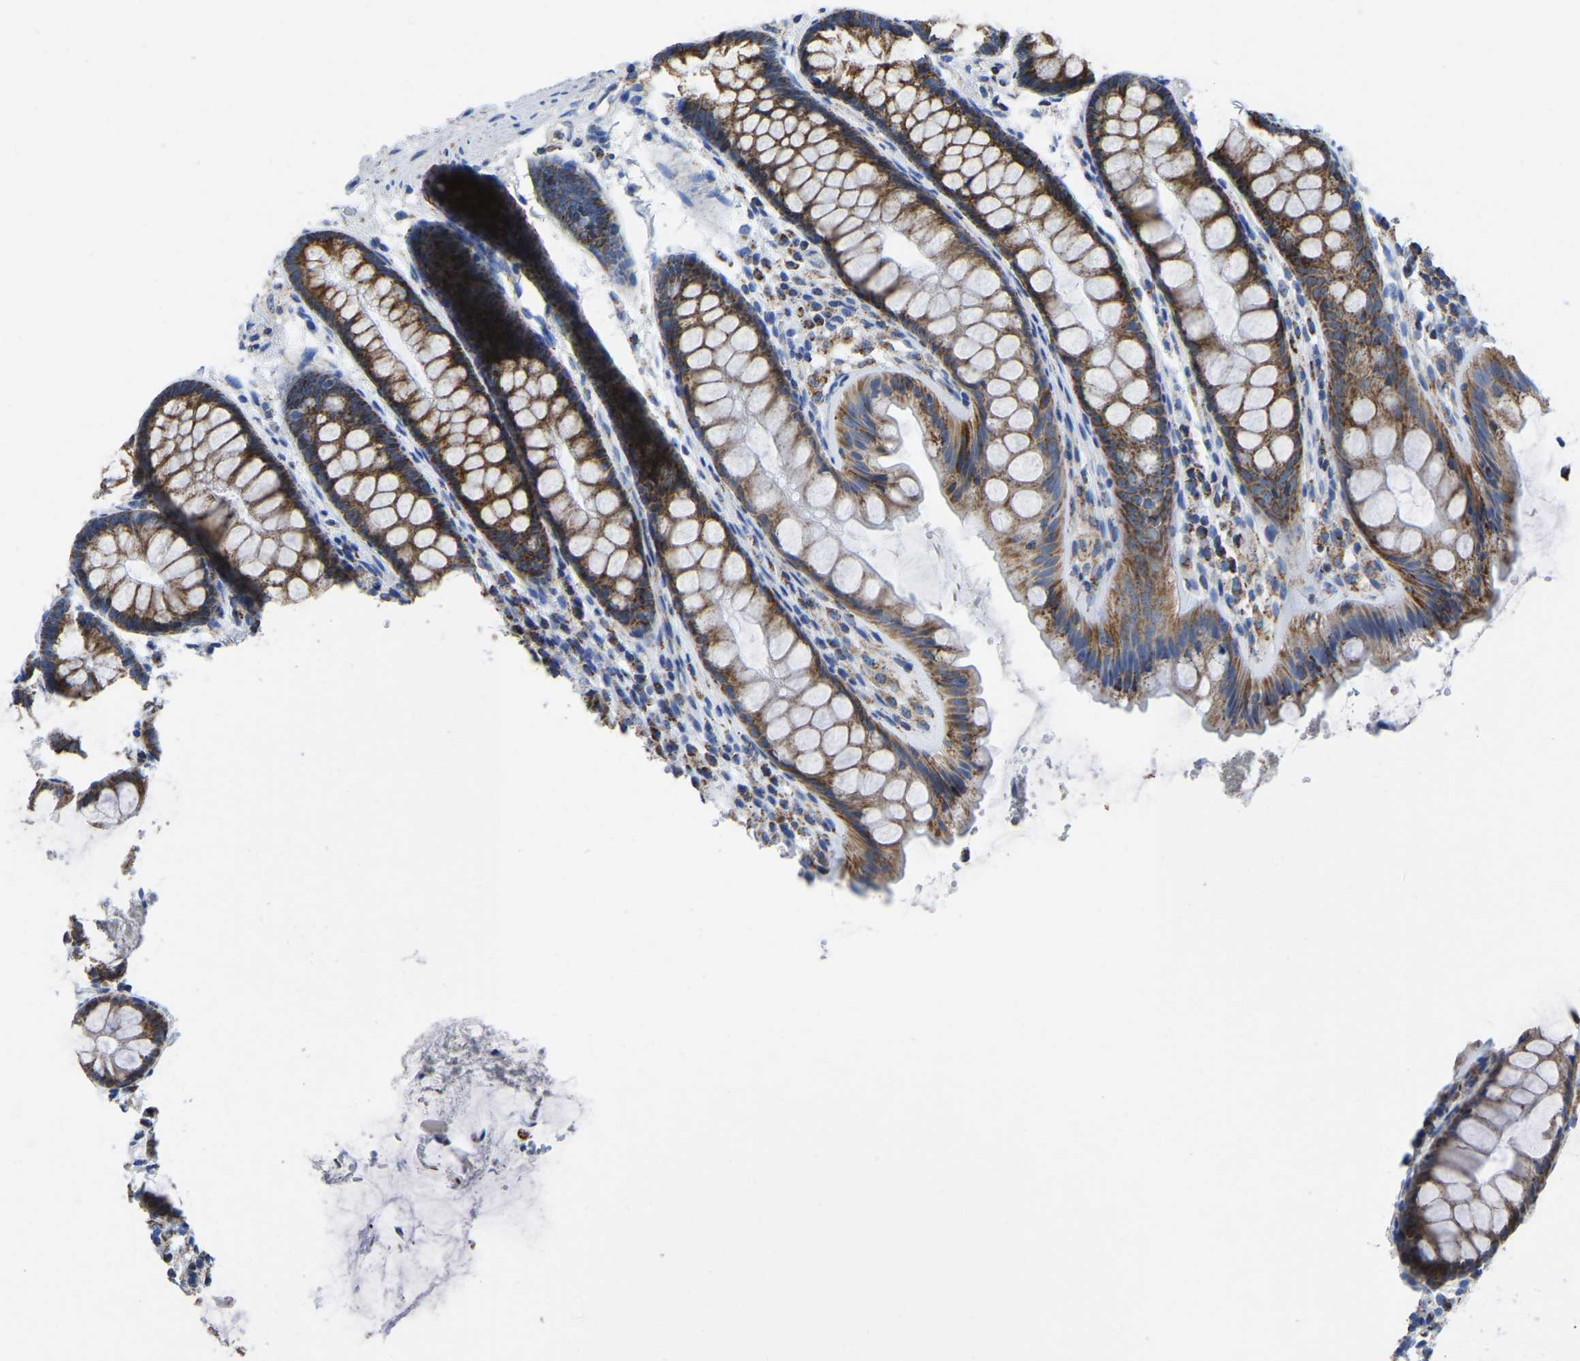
{"staining": {"intensity": "negative", "quantity": "none", "location": "none"}, "tissue": "colon", "cell_type": "Endothelial cells", "image_type": "normal", "snomed": [{"axis": "morphology", "description": "Normal tissue, NOS"}, {"axis": "topography", "description": "Colon"}], "caption": "The micrograph demonstrates no staining of endothelial cells in benign colon. (Brightfield microscopy of DAB (3,3'-diaminobenzidine) immunohistochemistry at high magnification).", "gene": "ETFA", "patient": {"sex": "female", "age": 56}}